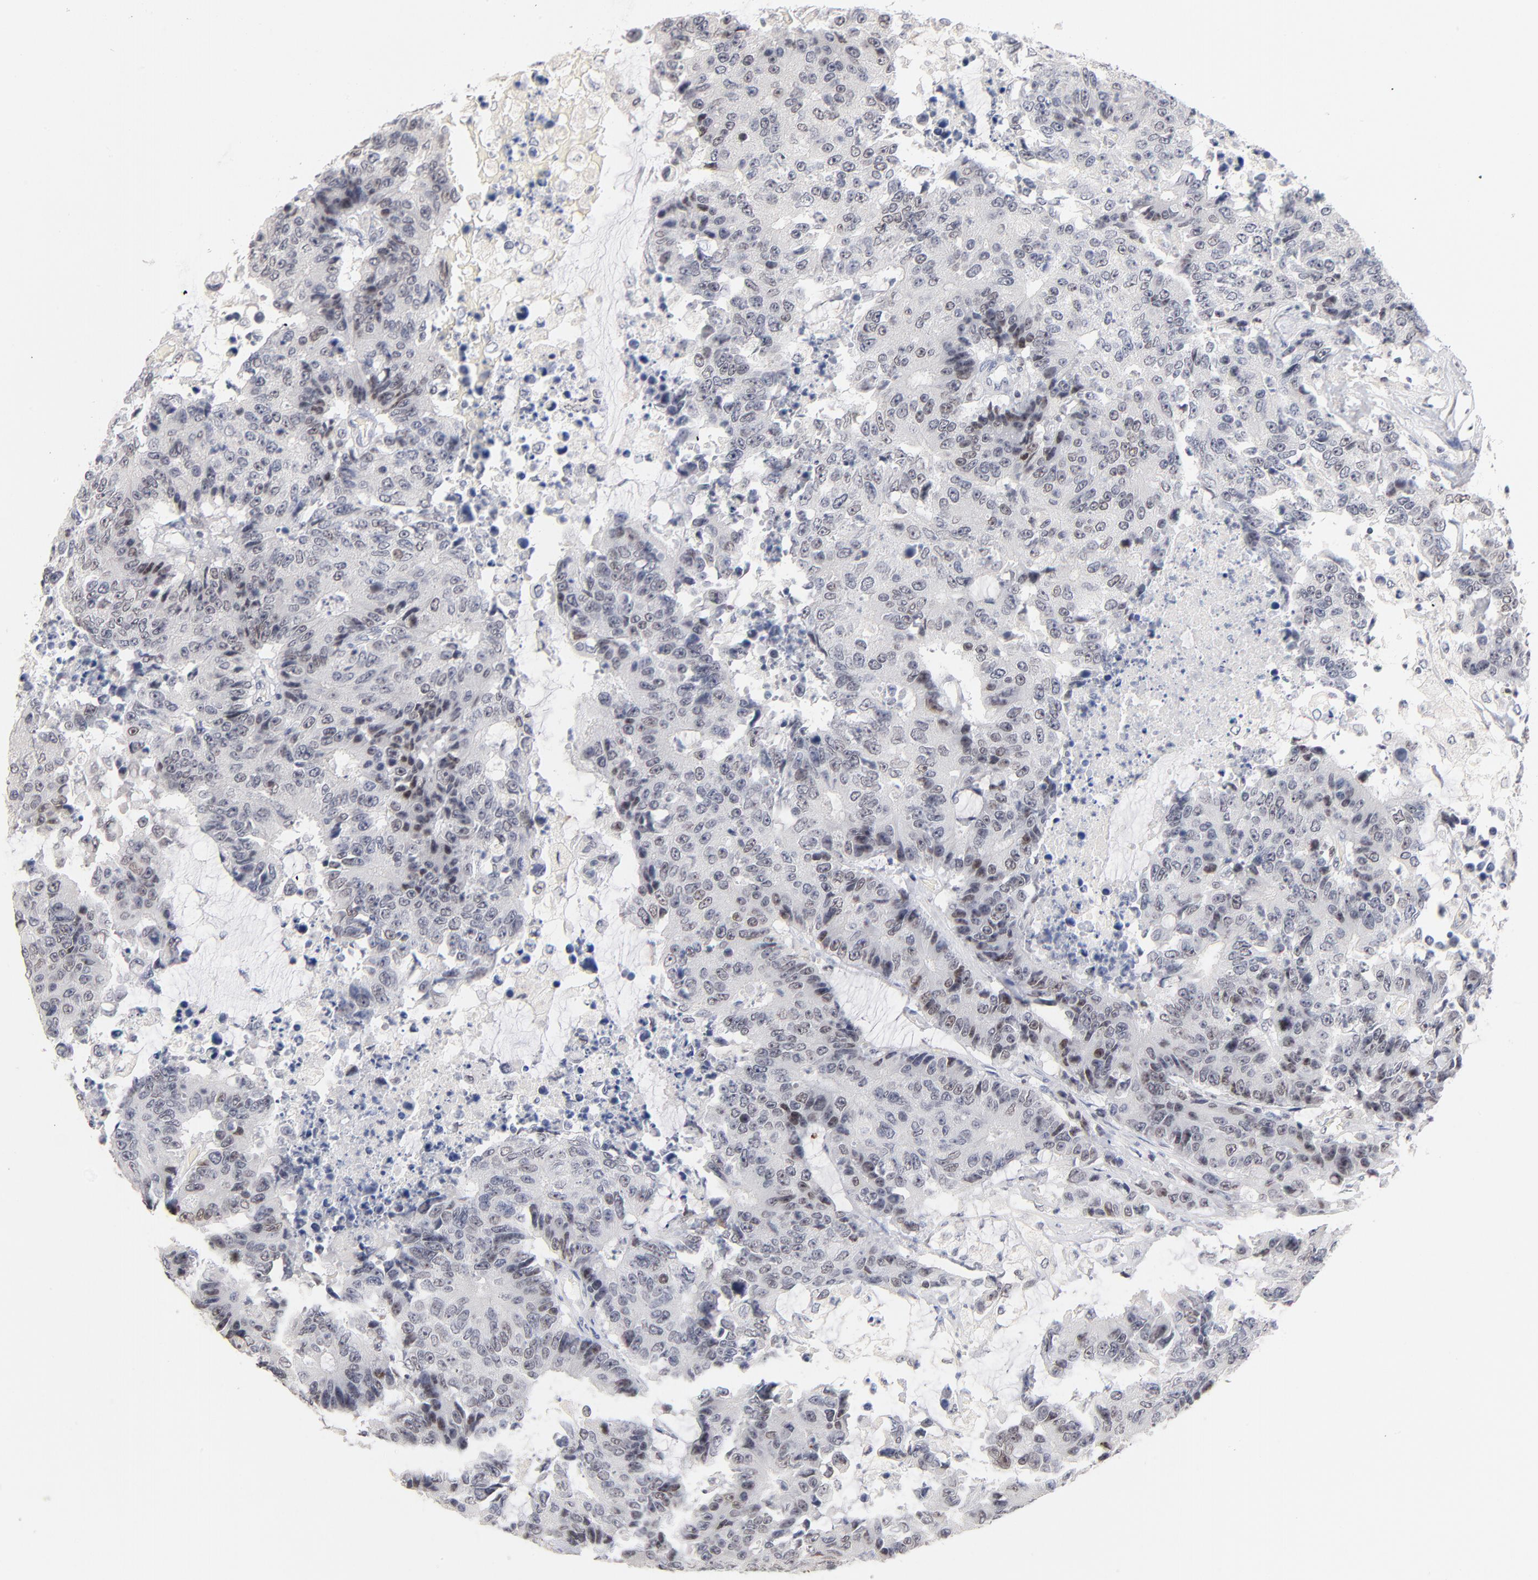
{"staining": {"intensity": "weak", "quantity": "25%-75%", "location": "nuclear"}, "tissue": "colorectal cancer", "cell_type": "Tumor cells", "image_type": "cancer", "snomed": [{"axis": "morphology", "description": "Adenocarcinoma, NOS"}, {"axis": "topography", "description": "Colon"}], "caption": "Colorectal cancer (adenocarcinoma) stained with DAB (3,3'-diaminobenzidine) immunohistochemistry (IHC) shows low levels of weak nuclear positivity in about 25%-75% of tumor cells.", "gene": "ORC2", "patient": {"sex": "female", "age": 86}}